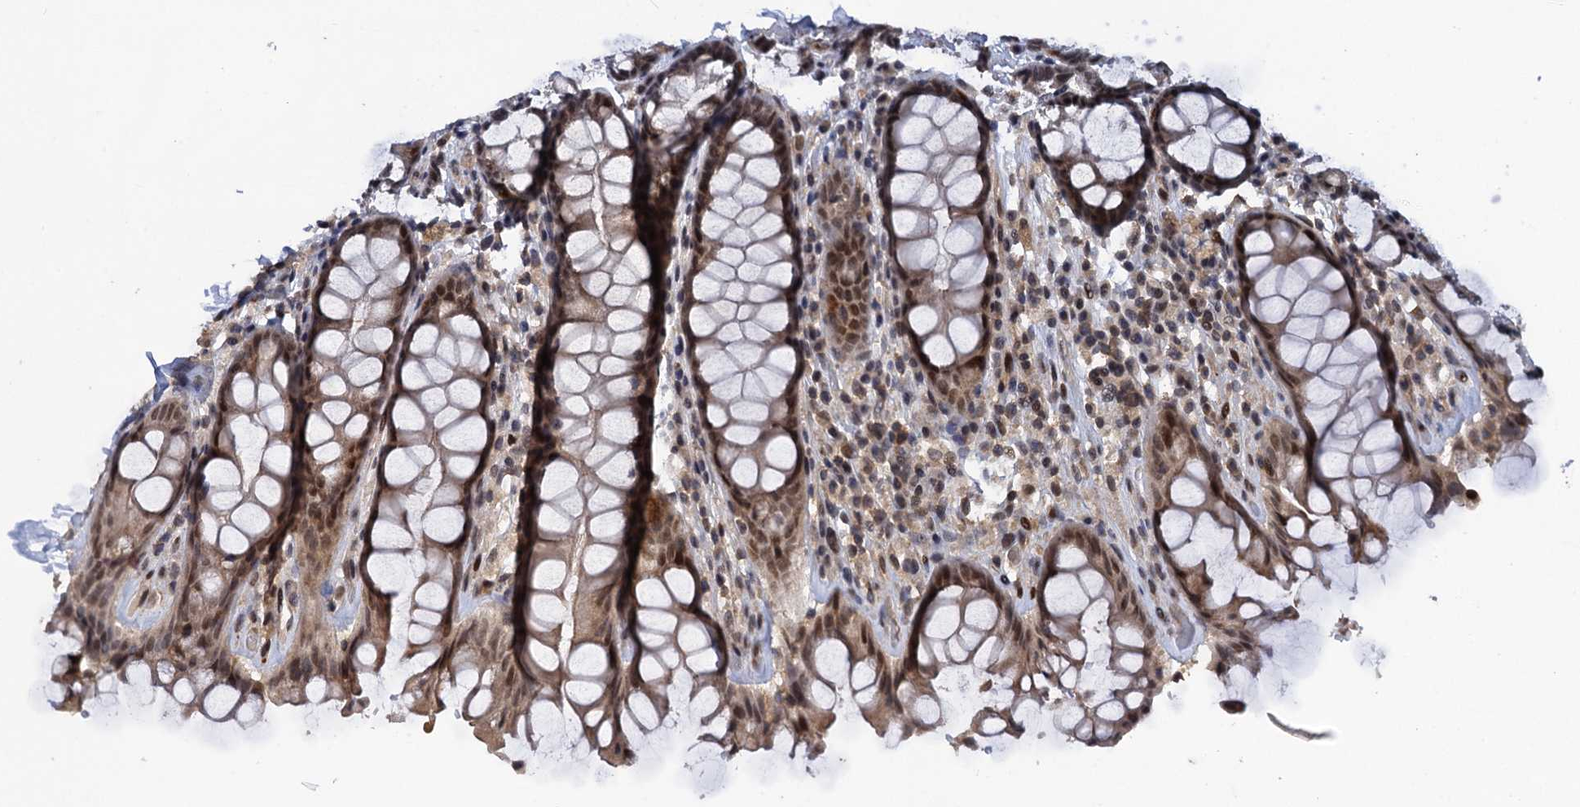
{"staining": {"intensity": "moderate", "quantity": ">75%", "location": "nuclear"}, "tissue": "rectum", "cell_type": "Glandular cells", "image_type": "normal", "snomed": [{"axis": "morphology", "description": "Normal tissue, NOS"}, {"axis": "topography", "description": "Rectum"}], "caption": "A medium amount of moderate nuclear staining is seen in approximately >75% of glandular cells in unremarkable rectum.", "gene": "ZAR1L", "patient": {"sex": "male", "age": 64}}